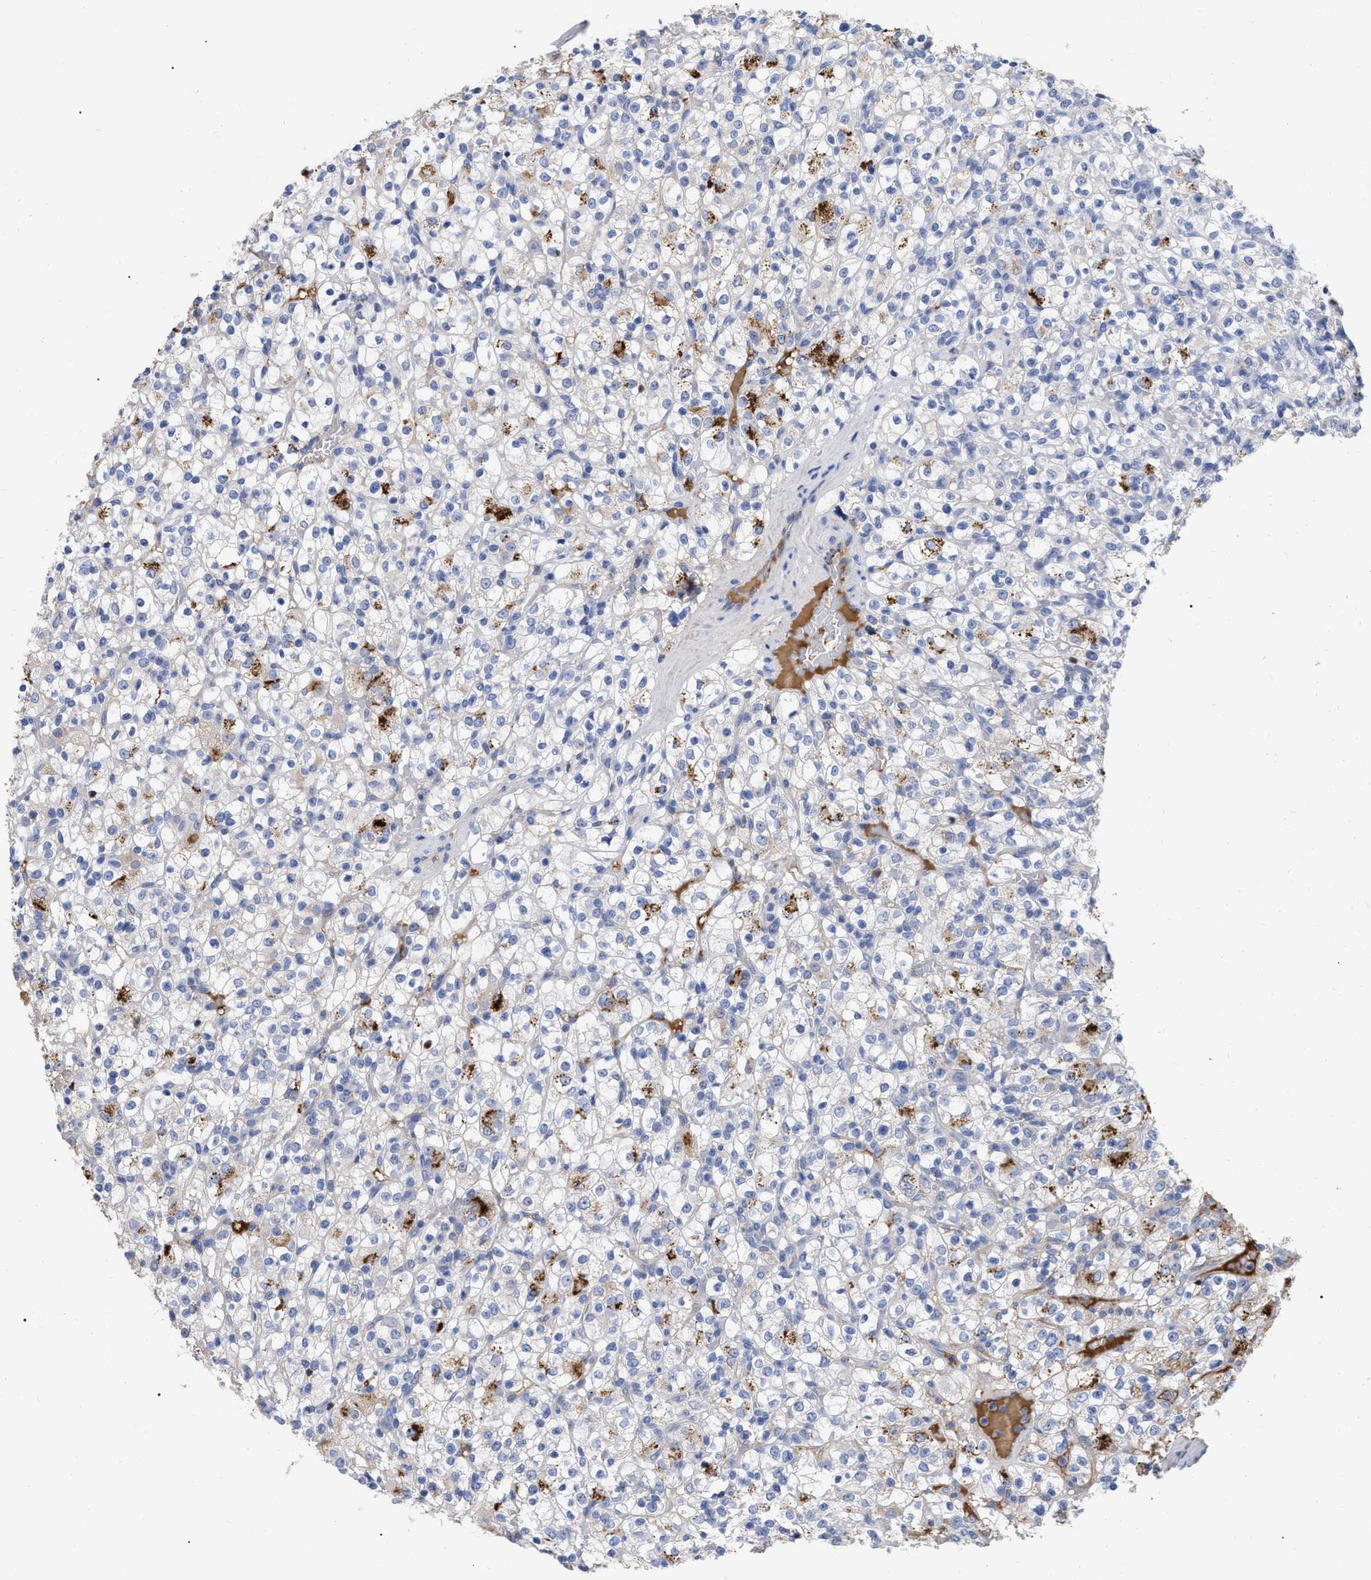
{"staining": {"intensity": "negative", "quantity": "none", "location": "none"}, "tissue": "renal cancer", "cell_type": "Tumor cells", "image_type": "cancer", "snomed": [{"axis": "morphology", "description": "Normal tissue, NOS"}, {"axis": "morphology", "description": "Adenocarcinoma, NOS"}, {"axis": "topography", "description": "Kidney"}], "caption": "IHC image of neoplastic tissue: adenocarcinoma (renal) stained with DAB shows no significant protein expression in tumor cells.", "gene": "IGHV5-51", "patient": {"sex": "female", "age": 72}}